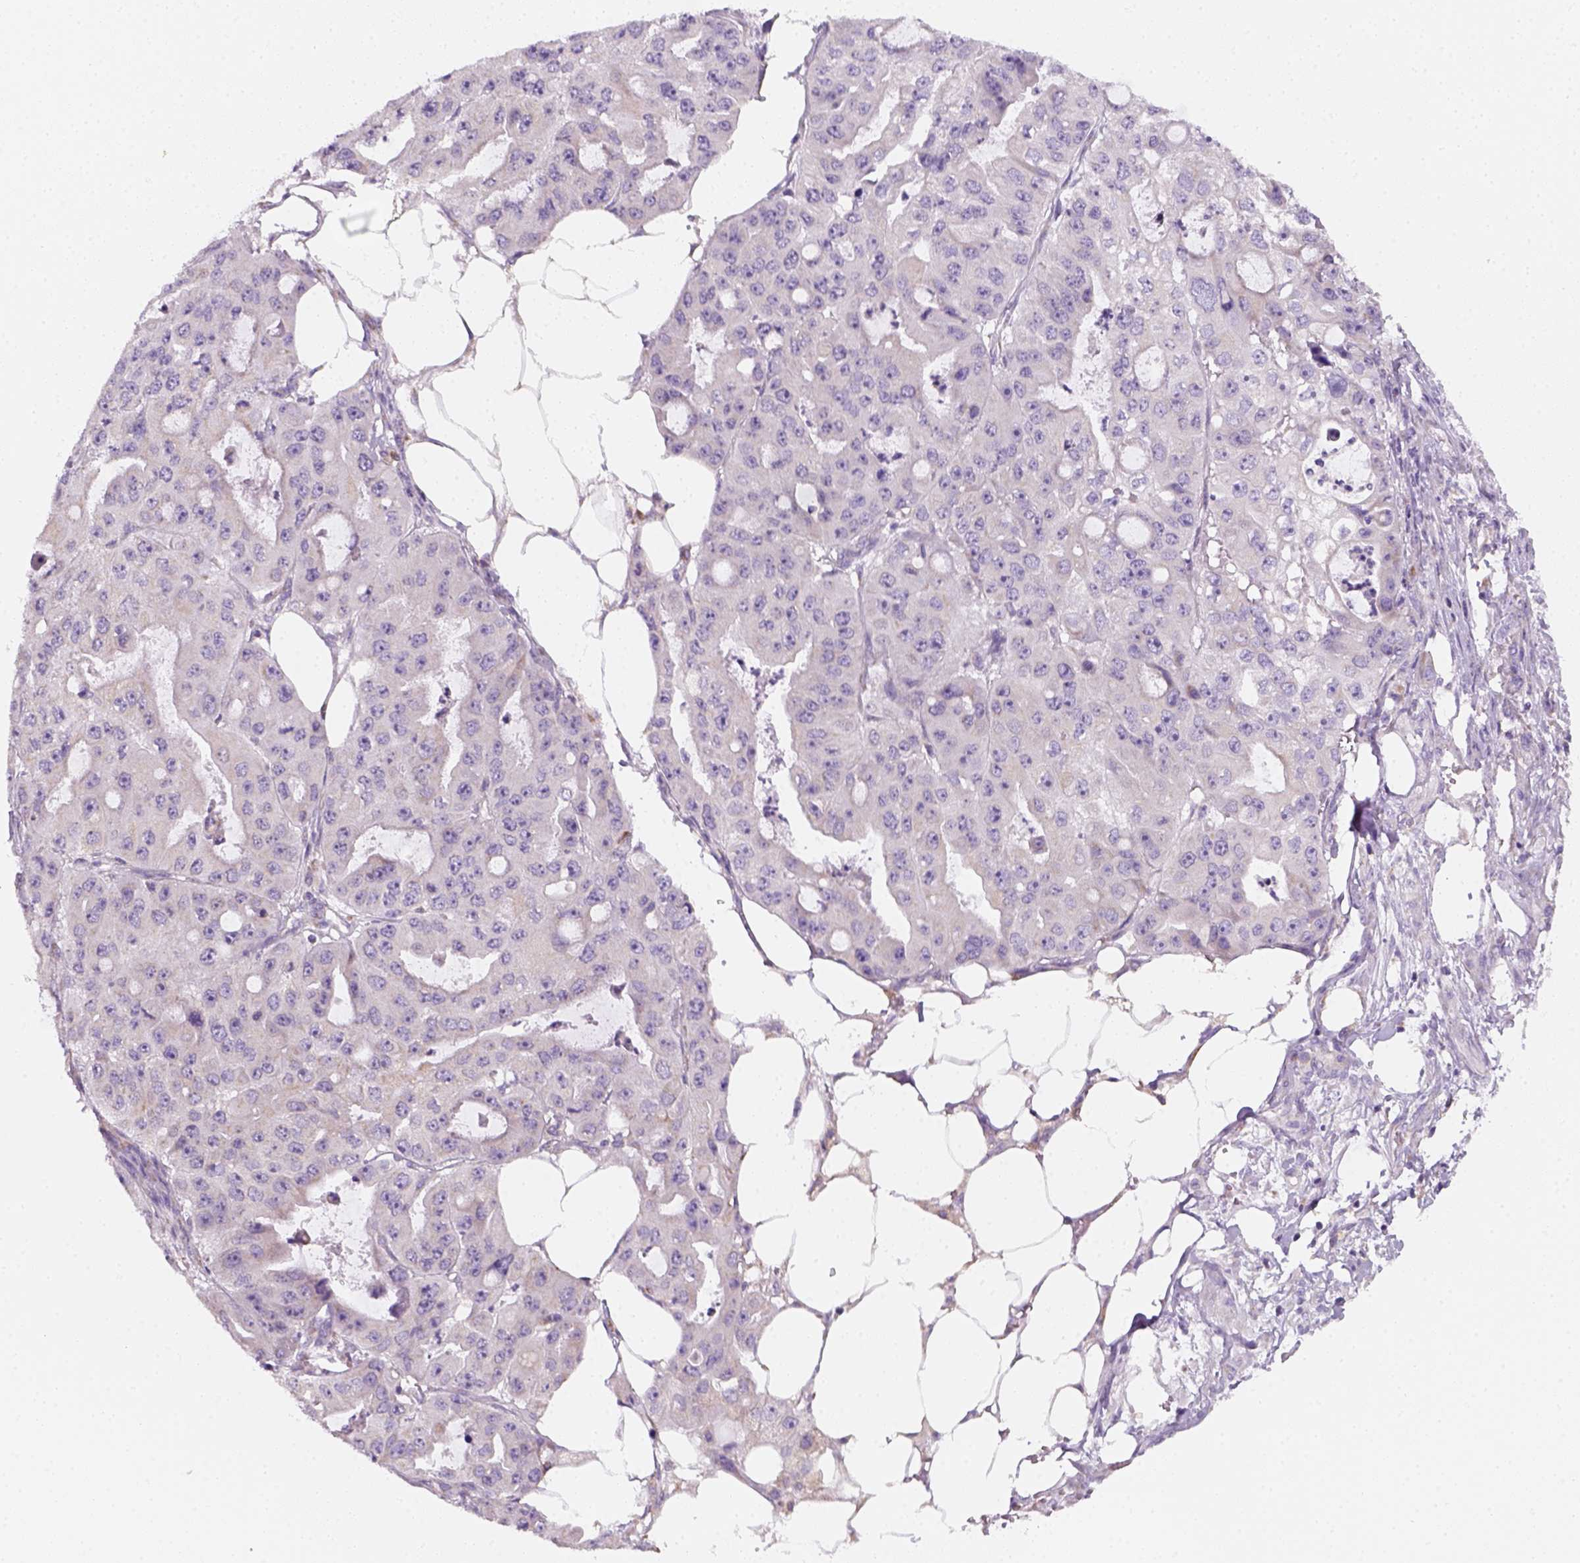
{"staining": {"intensity": "negative", "quantity": "none", "location": "none"}, "tissue": "ovarian cancer", "cell_type": "Tumor cells", "image_type": "cancer", "snomed": [{"axis": "morphology", "description": "Cystadenocarcinoma, serous, NOS"}, {"axis": "topography", "description": "Ovary"}], "caption": "Immunohistochemistry histopathology image of human serous cystadenocarcinoma (ovarian) stained for a protein (brown), which exhibits no positivity in tumor cells.", "gene": "AWAT2", "patient": {"sex": "female", "age": 56}}